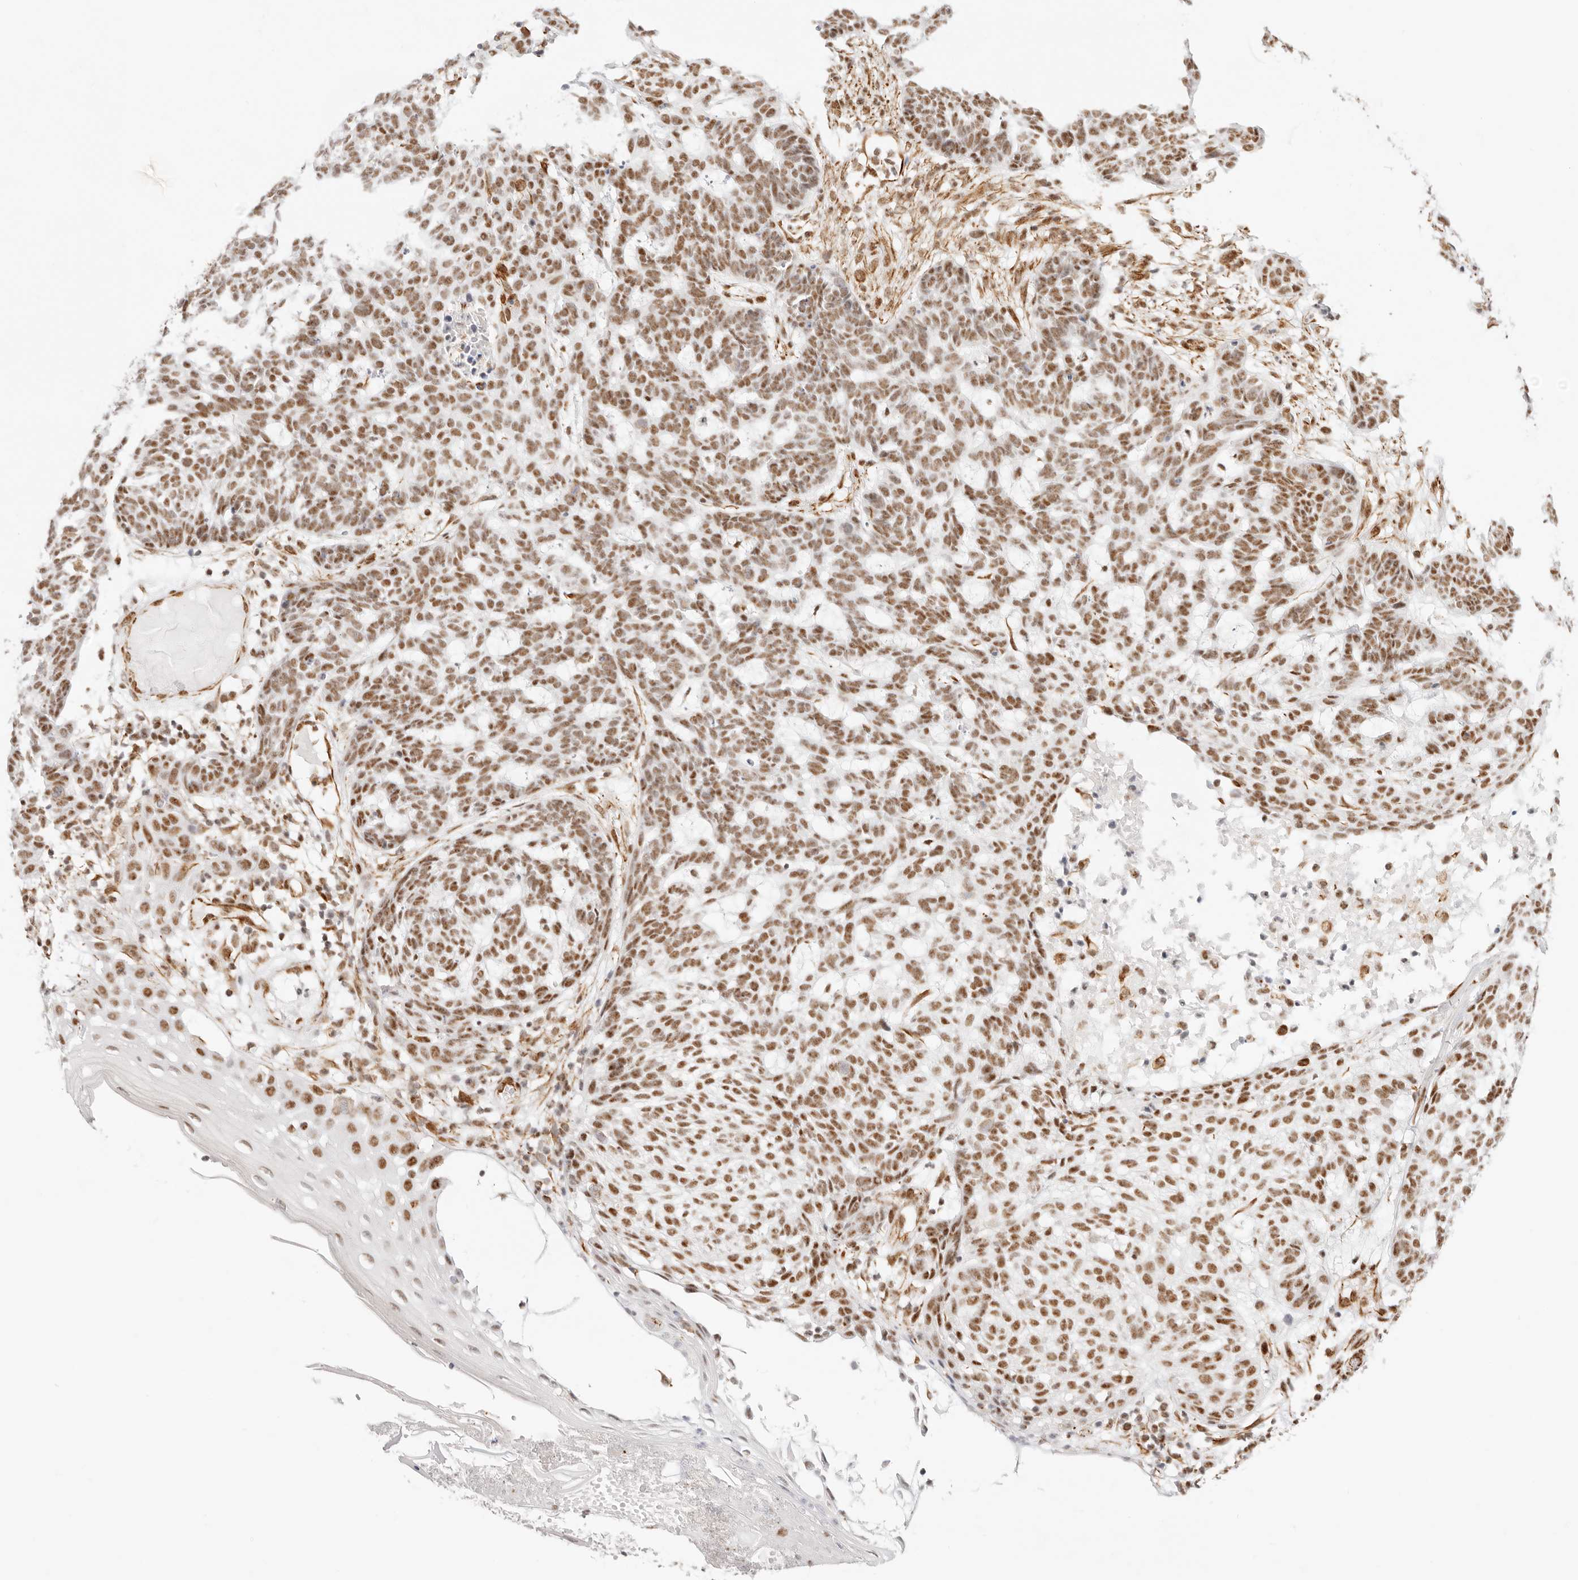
{"staining": {"intensity": "moderate", "quantity": ">75%", "location": "nuclear"}, "tissue": "skin cancer", "cell_type": "Tumor cells", "image_type": "cancer", "snomed": [{"axis": "morphology", "description": "Basal cell carcinoma"}, {"axis": "topography", "description": "Skin"}], "caption": "Skin cancer stained with immunohistochemistry (IHC) displays moderate nuclear expression in about >75% of tumor cells.", "gene": "ZC3H11A", "patient": {"sex": "male", "age": 85}}